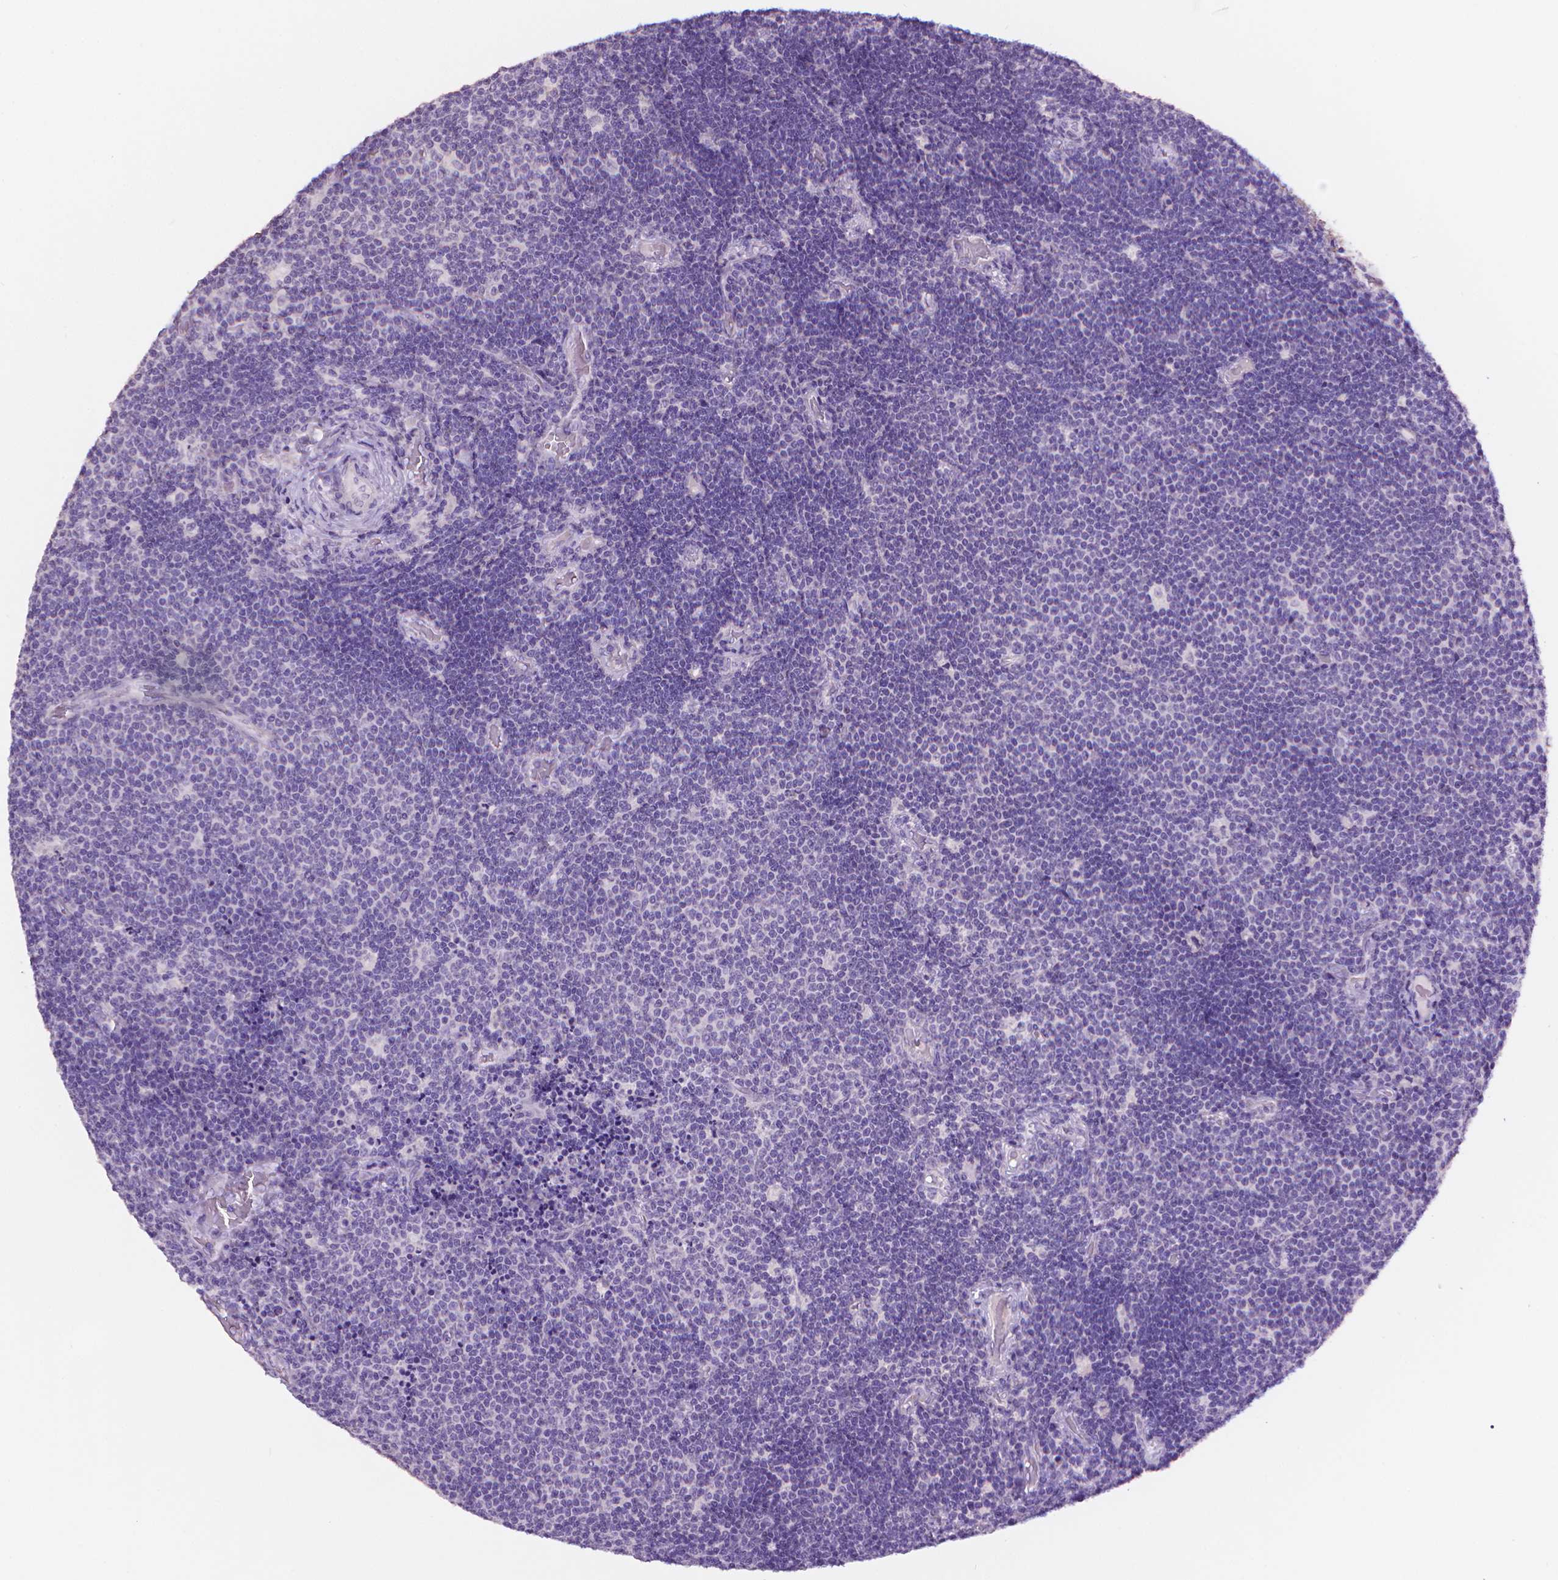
{"staining": {"intensity": "negative", "quantity": "none", "location": "none"}, "tissue": "lymphoma", "cell_type": "Tumor cells", "image_type": "cancer", "snomed": [{"axis": "morphology", "description": "Malignant lymphoma, non-Hodgkin's type, Low grade"}, {"axis": "topography", "description": "Brain"}], "caption": "There is no significant expression in tumor cells of lymphoma.", "gene": "TNNI2", "patient": {"sex": "female", "age": 66}}